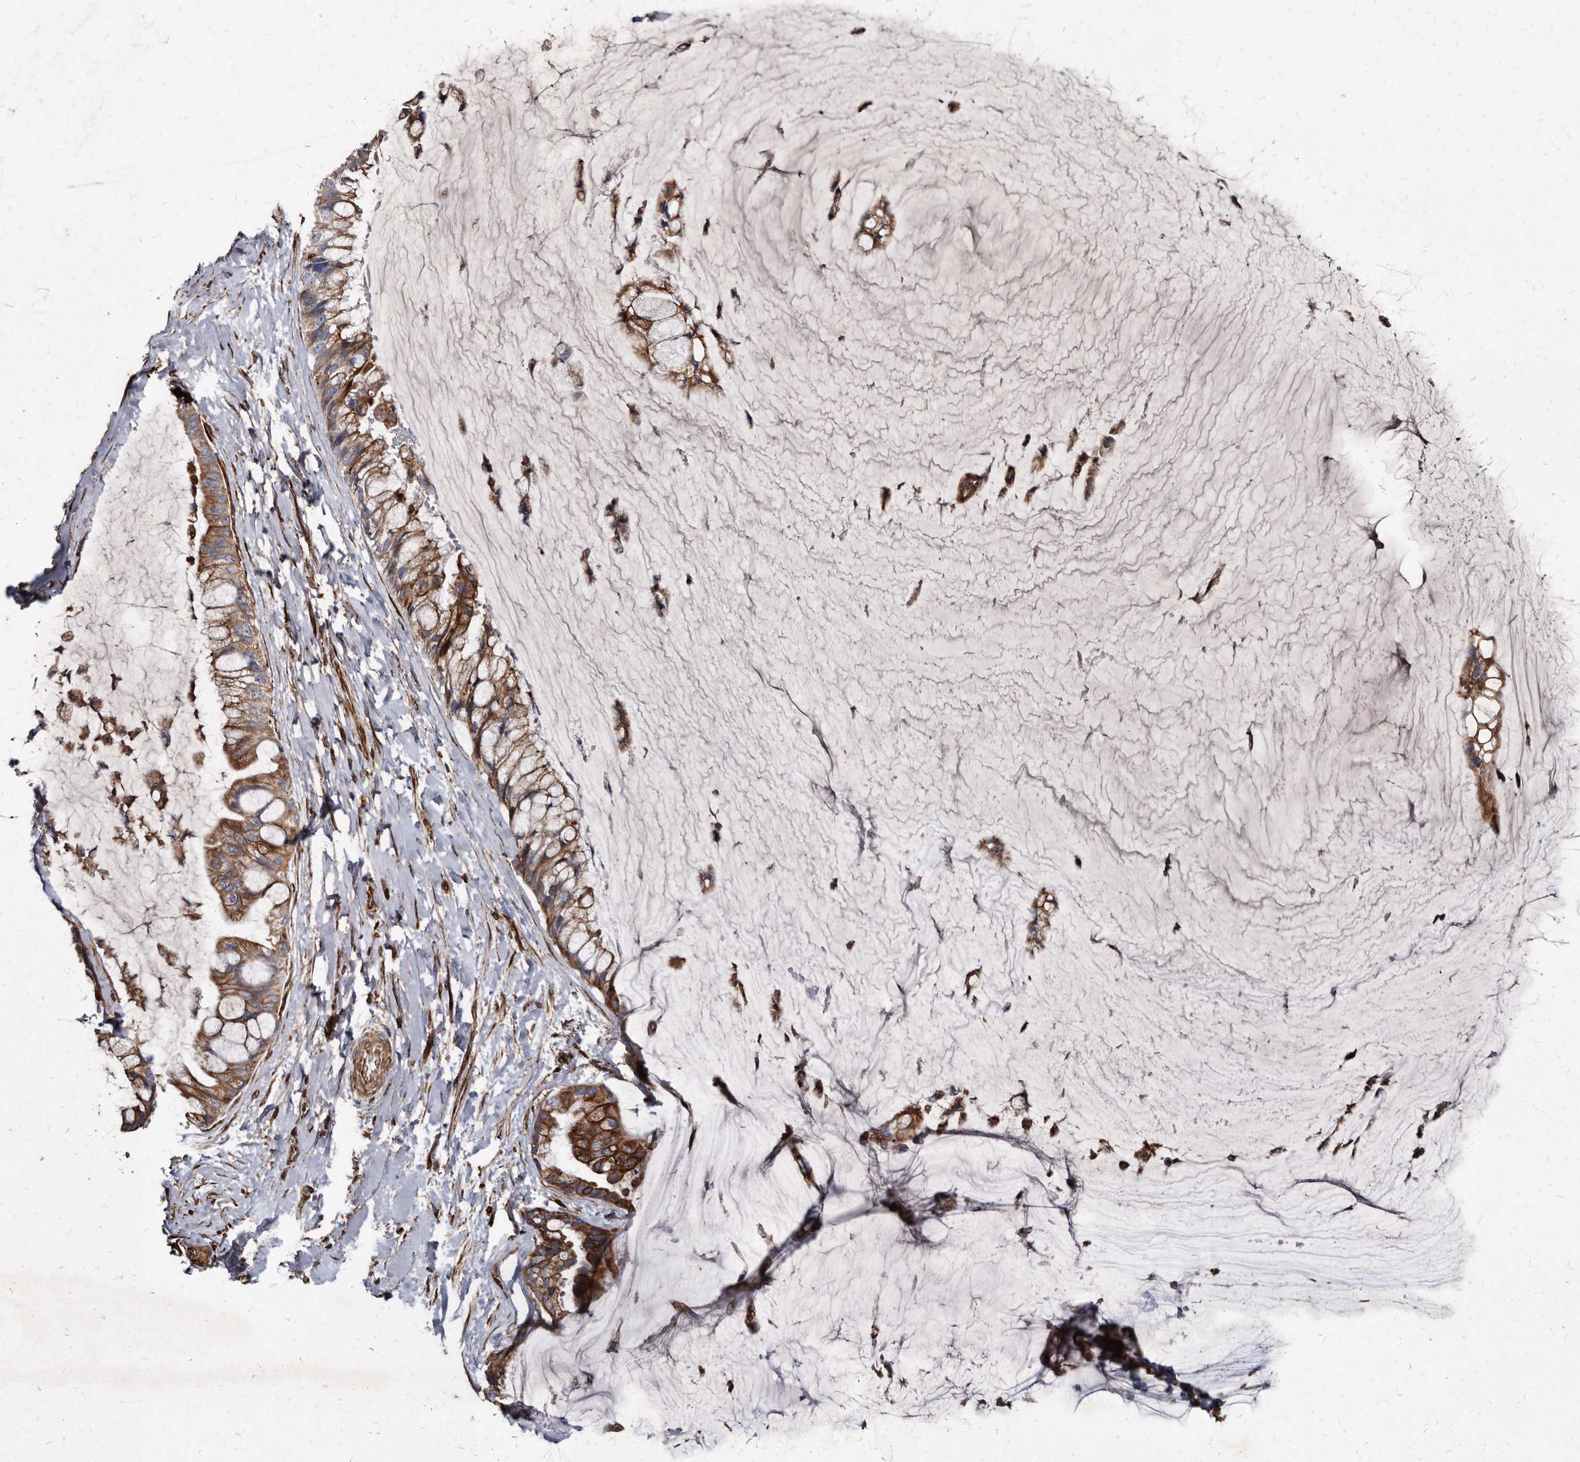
{"staining": {"intensity": "strong", "quantity": ">75%", "location": "cytoplasmic/membranous"}, "tissue": "ovarian cancer", "cell_type": "Tumor cells", "image_type": "cancer", "snomed": [{"axis": "morphology", "description": "Cystadenocarcinoma, mucinous, NOS"}, {"axis": "topography", "description": "Ovary"}], "caption": "Ovarian mucinous cystadenocarcinoma tissue displays strong cytoplasmic/membranous positivity in about >75% of tumor cells (Stains: DAB (3,3'-diaminobenzidine) in brown, nuclei in blue, Microscopy: brightfield microscopy at high magnification).", "gene": "KCTD20", "patient": {"sex": "female", "age": 39}}